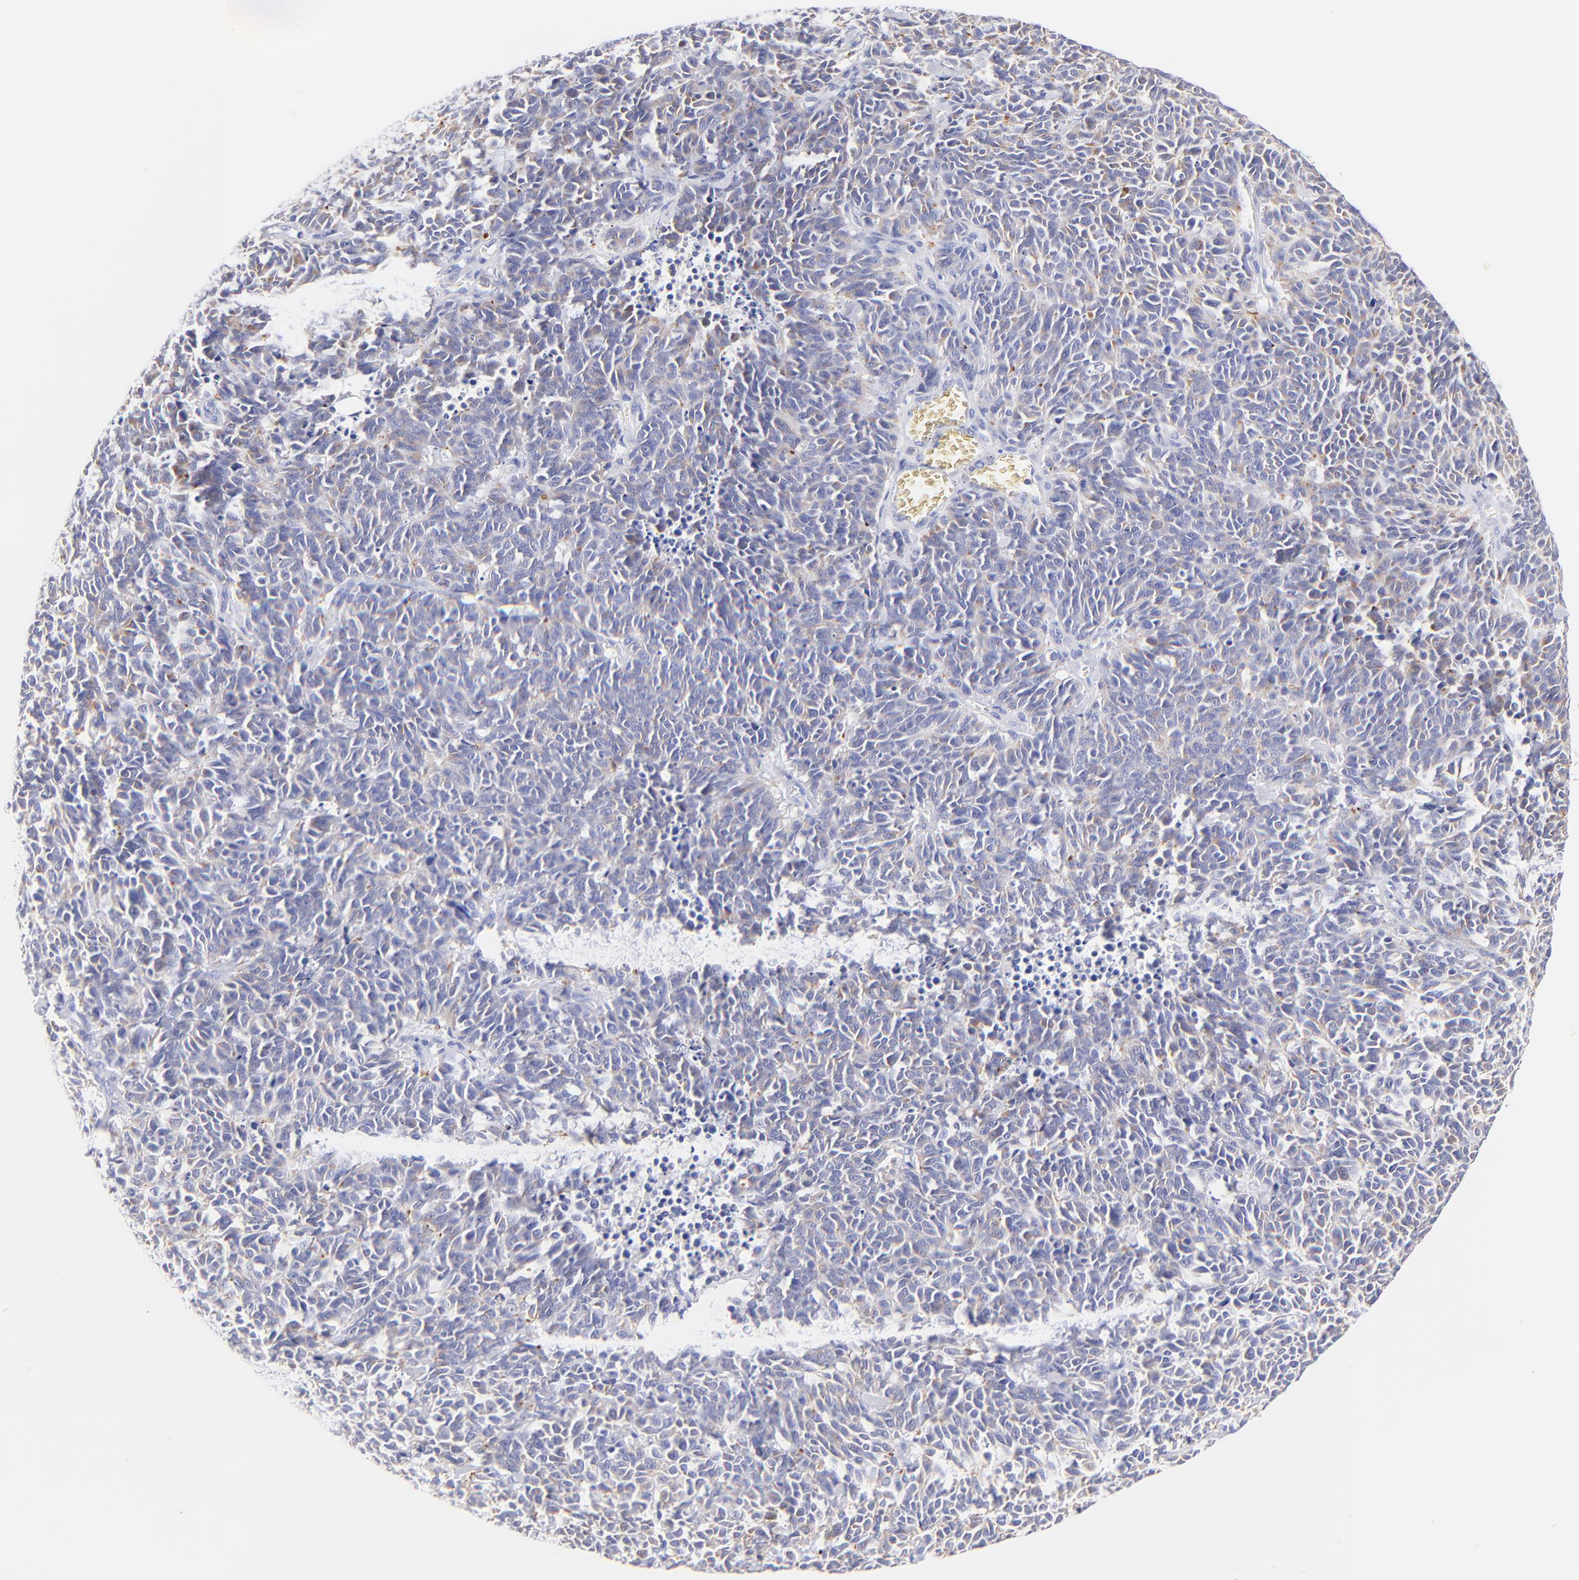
{"staining": {"intensity": "weak", "quantity": "25%-75%", "location": "cytoplasmic/membranous"}, "tissue": "lung cancer", "cell_type": "Tumor cells", "image_type": "cancer", "snomed": [{"axis": "morphology", "description": "Neoplasm, malignant, NOS"}, {"axis": "topography", "description": "Lung"}], "caption": "Human lung cancer stained for a protein (brown) exhibits weak cytoplasmic/membranous positive expression in approximately 25%-75% of tumor cells.", "gene": "RAB3A", "patient": {"sex": "female", "age": 58}}